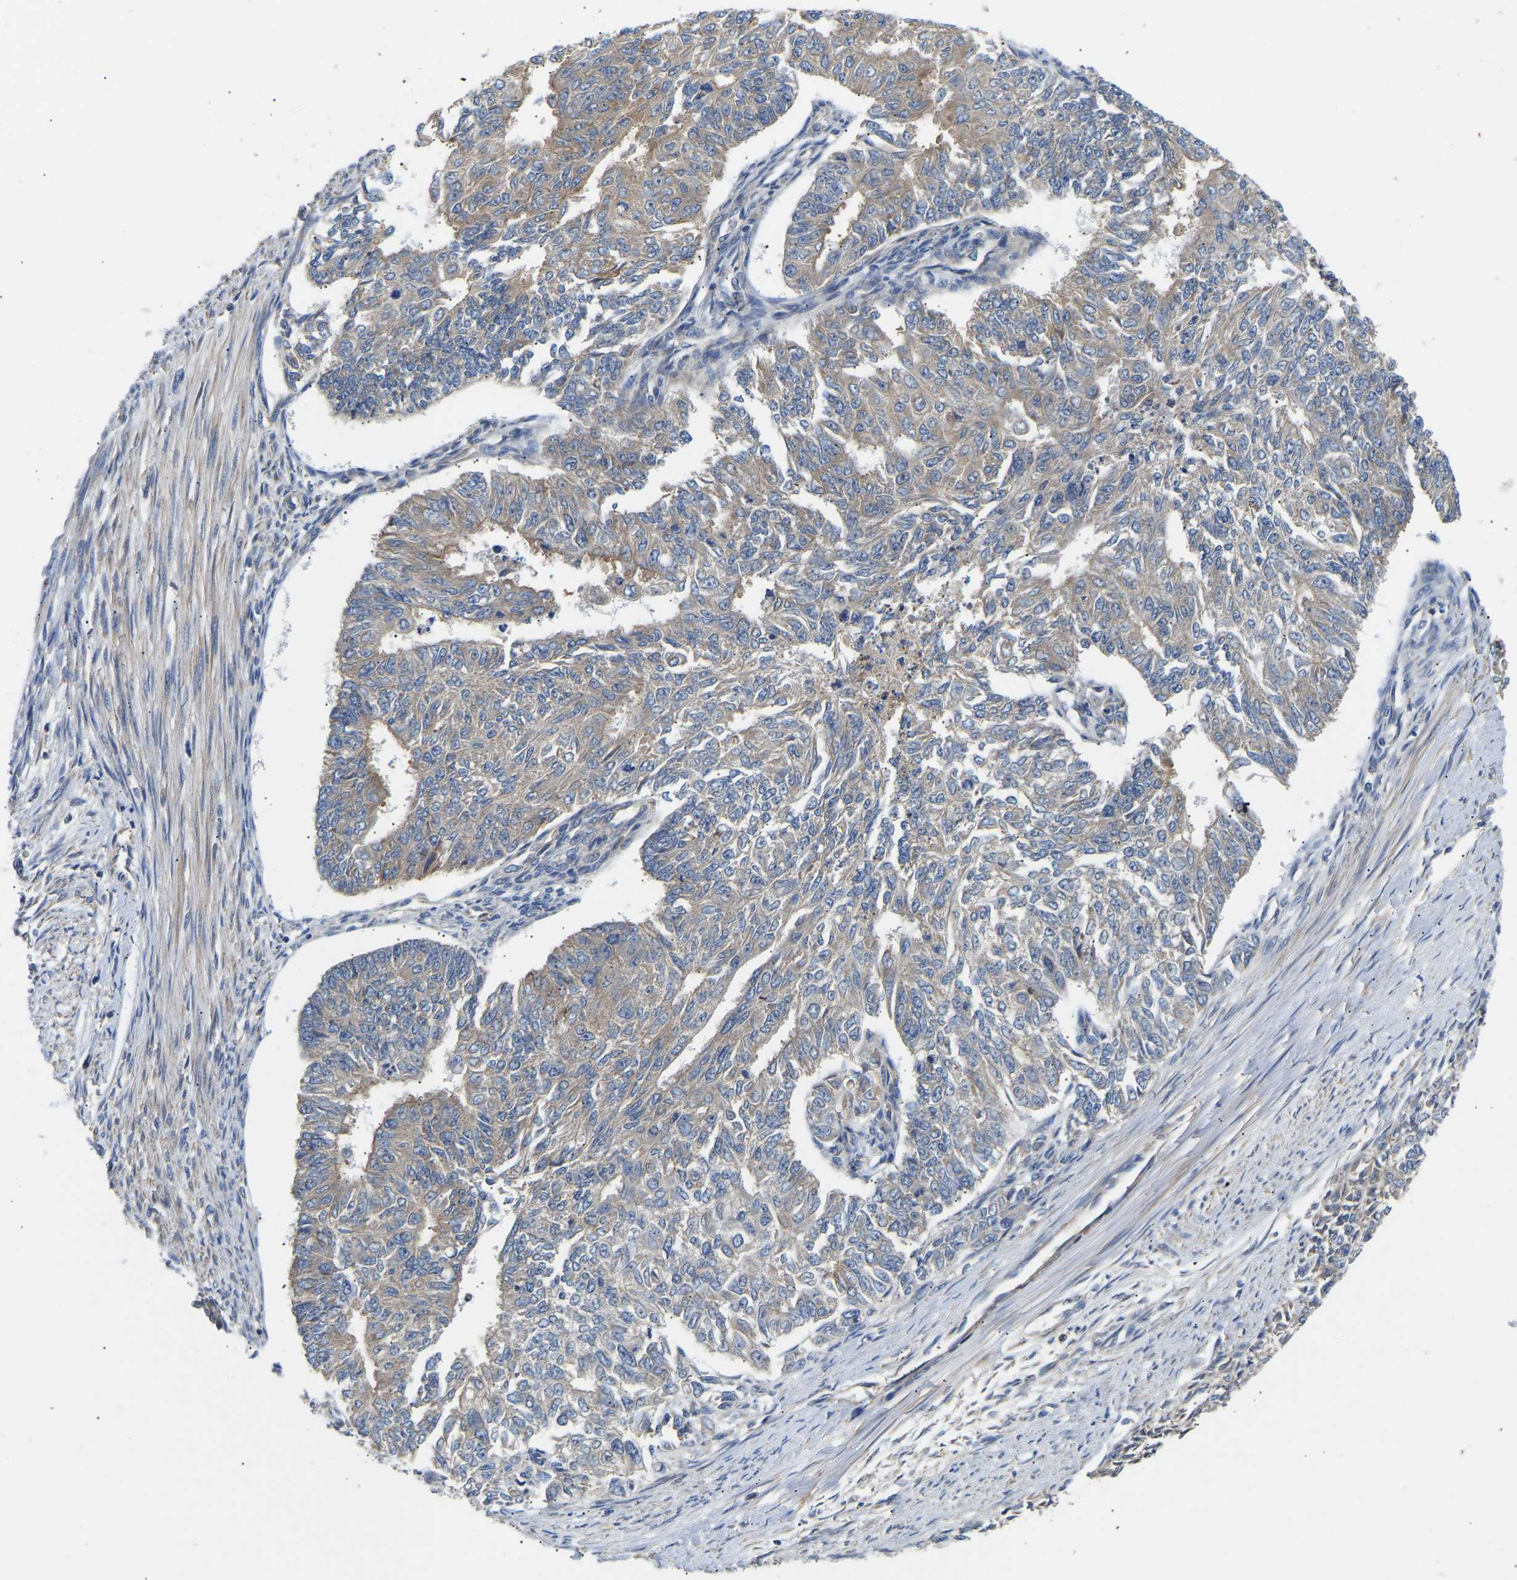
{"staining": {"intensity": "weak", "quantity": "<25%", "location": "cytoplasmic/membranous"}, "tissue": "endometrial cancer", "cell_type": "Tumor cells", "image_type": "cancer", "snomed": [{"axis": "morphology", "description": "Adenocarcinoma, NOS"}, {"axis": "topography", "description": "Endometrium"}], "caption": "Micrograph shows no protein expression in tumor cells of endometrial cancer tissue.", "gene": "AIMP2", "patient": {"sex": "female", "age": 32}}